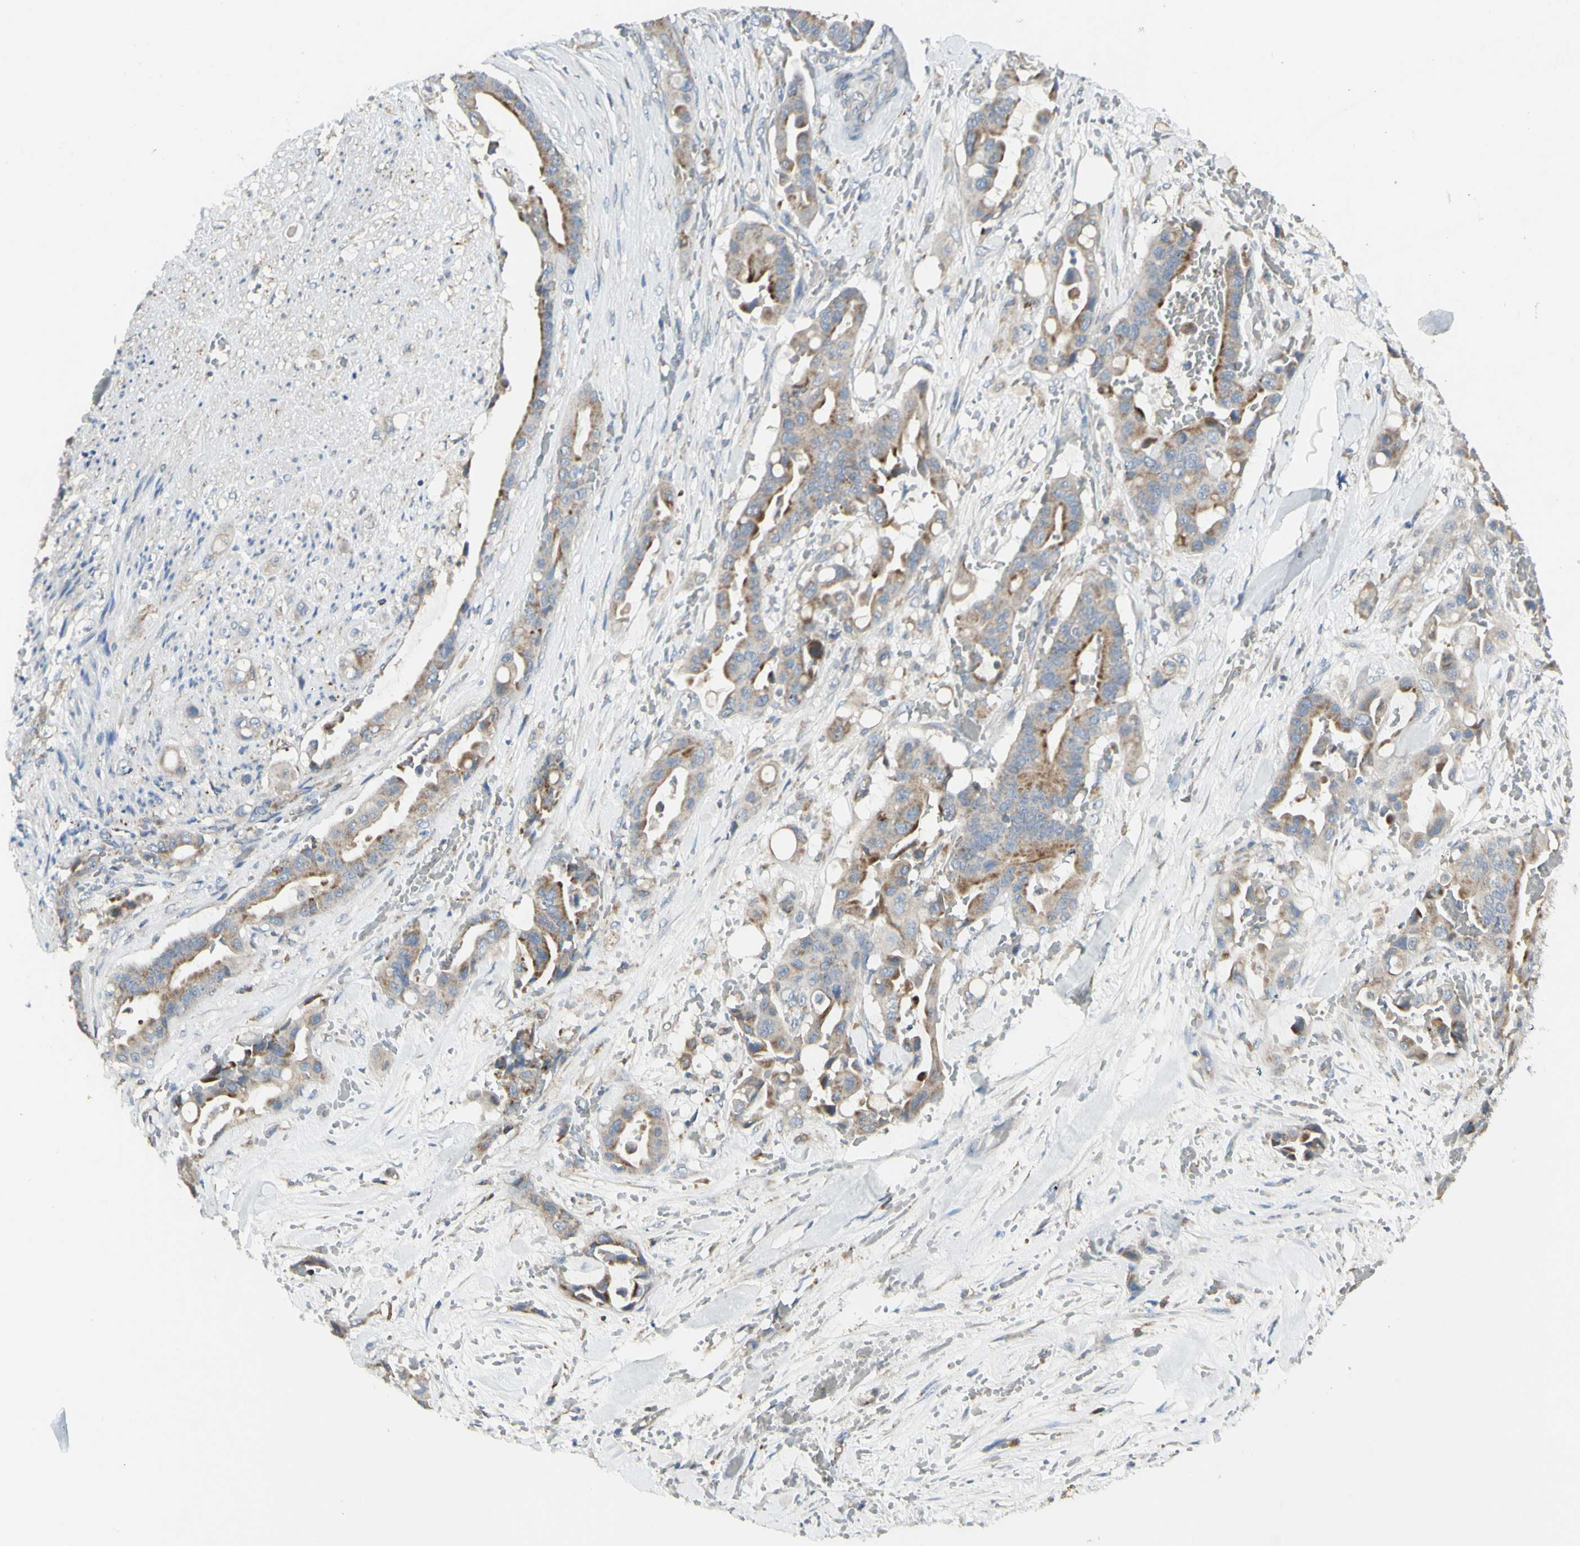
{"staining": {"intensity": "moderate", "quantity": "25%-75%", "location": "cytoplasmic/membranous"}, "tissue": "liver cancer", "cell_type": "Tumor cells", "image_type": "cancer", "snomed": [{"axis": "morphology", "description": "Cholangiocarcinoma"}, {"axis": "topography", "description": "Liver"}], "caption": "Approximately 25%-75% of tumor cells in human liver cancer reveal moderate cytoplasmic/membranous protein staining as visualized by brown immunohistochemical staining.", "gene": "CNTNAP1", "patient": {"sex": "female", "age": 61}}